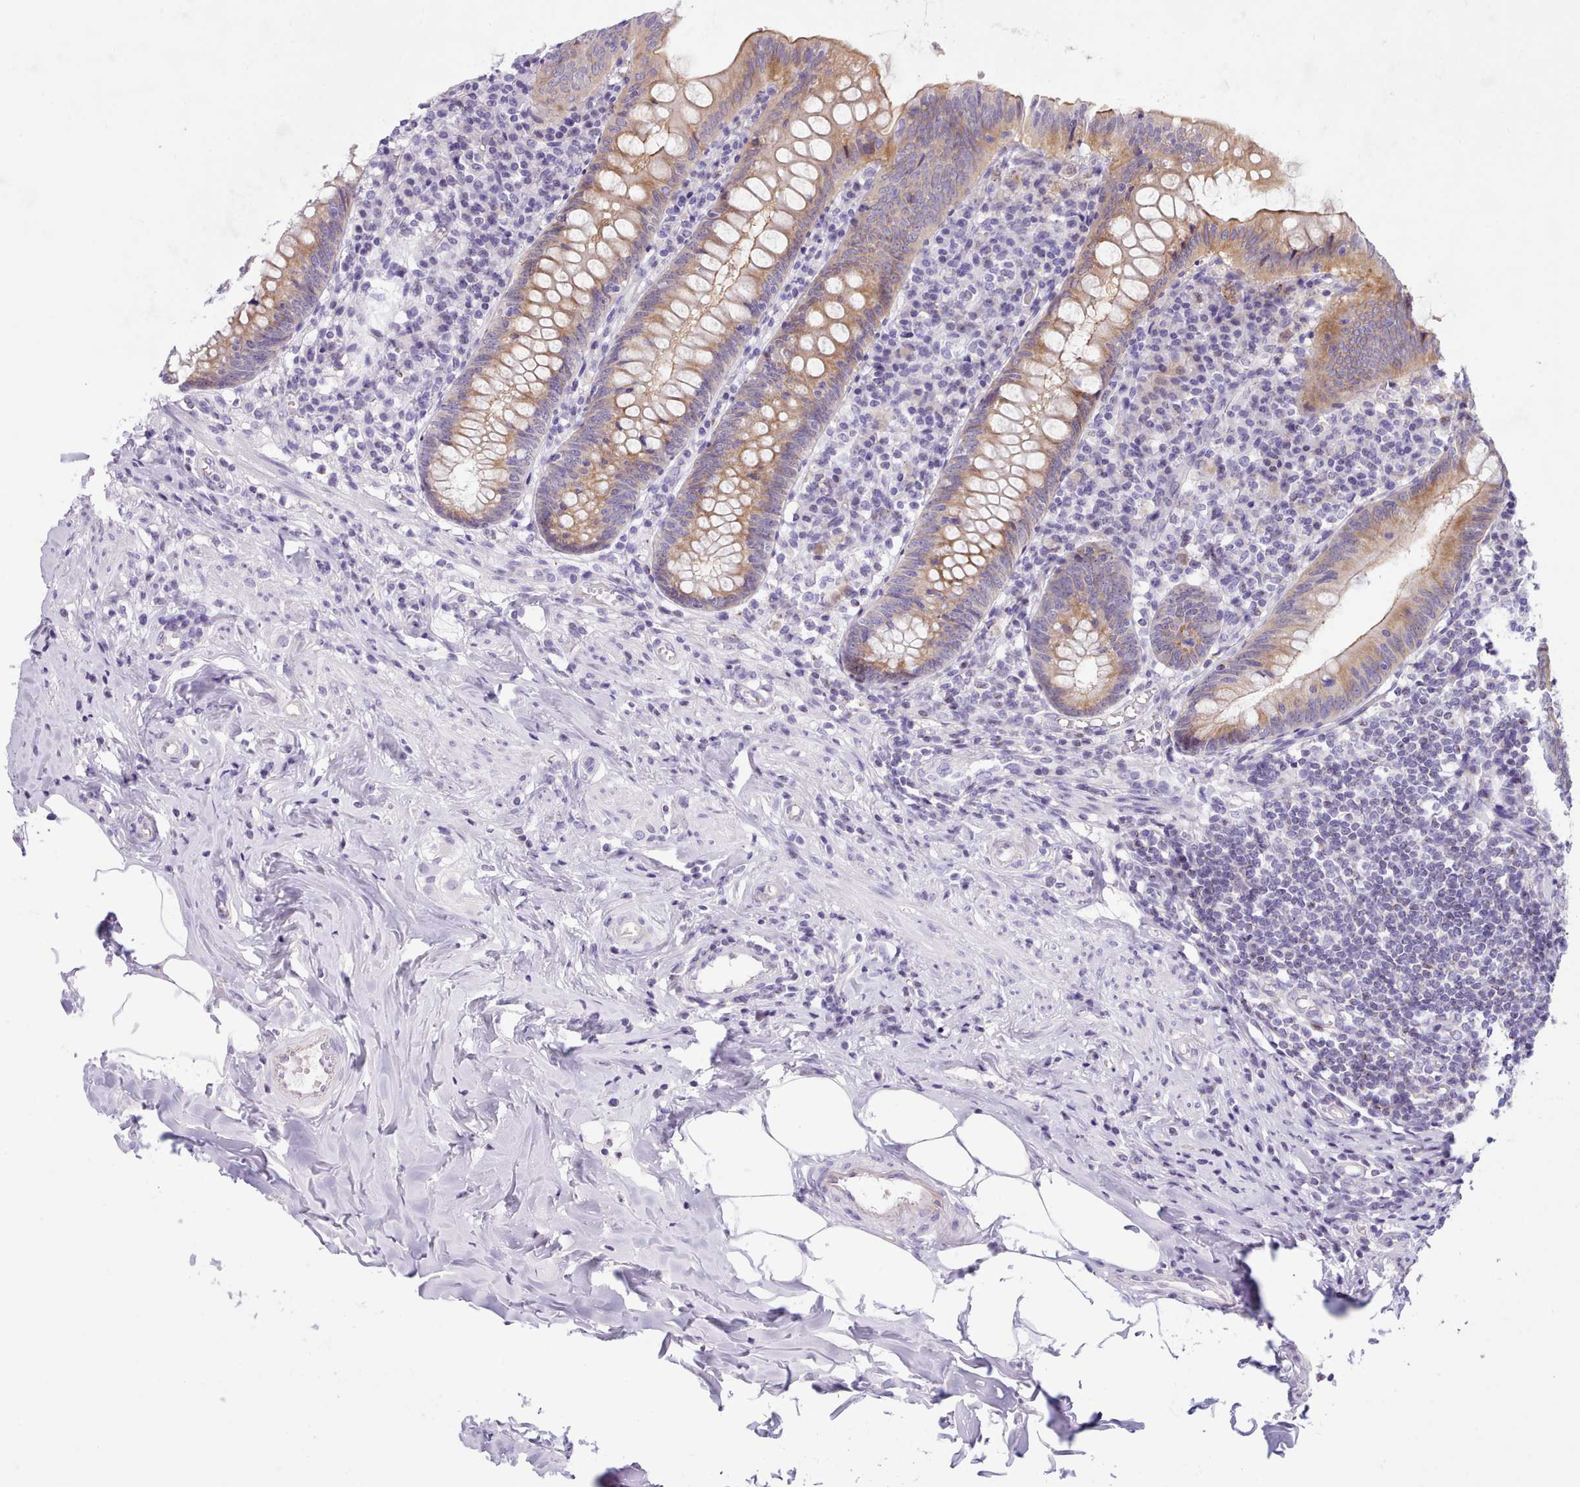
{"staining": {"intensity": "moderate", "quantity": ">75%", "location": "cytoplasmic/membranous"}, "tissue": "appendix", "cell_type": "Glandular cells", "image_type": "normal", "snomed": [{"axis": "morphology", "description": "Normal tissue, NOS"}, {"axis": "topography", "description": "Appendix"}], "caption": "IHC (DAB (3,3'-diaminobenzidine)) staining of benign appendix demonstrates moderate cytoplasmic/membranous protein staining in approximately >75% of glandular cells.", "gene": "CYP2A13", "patient": {"sex": "female", "age": 54}}